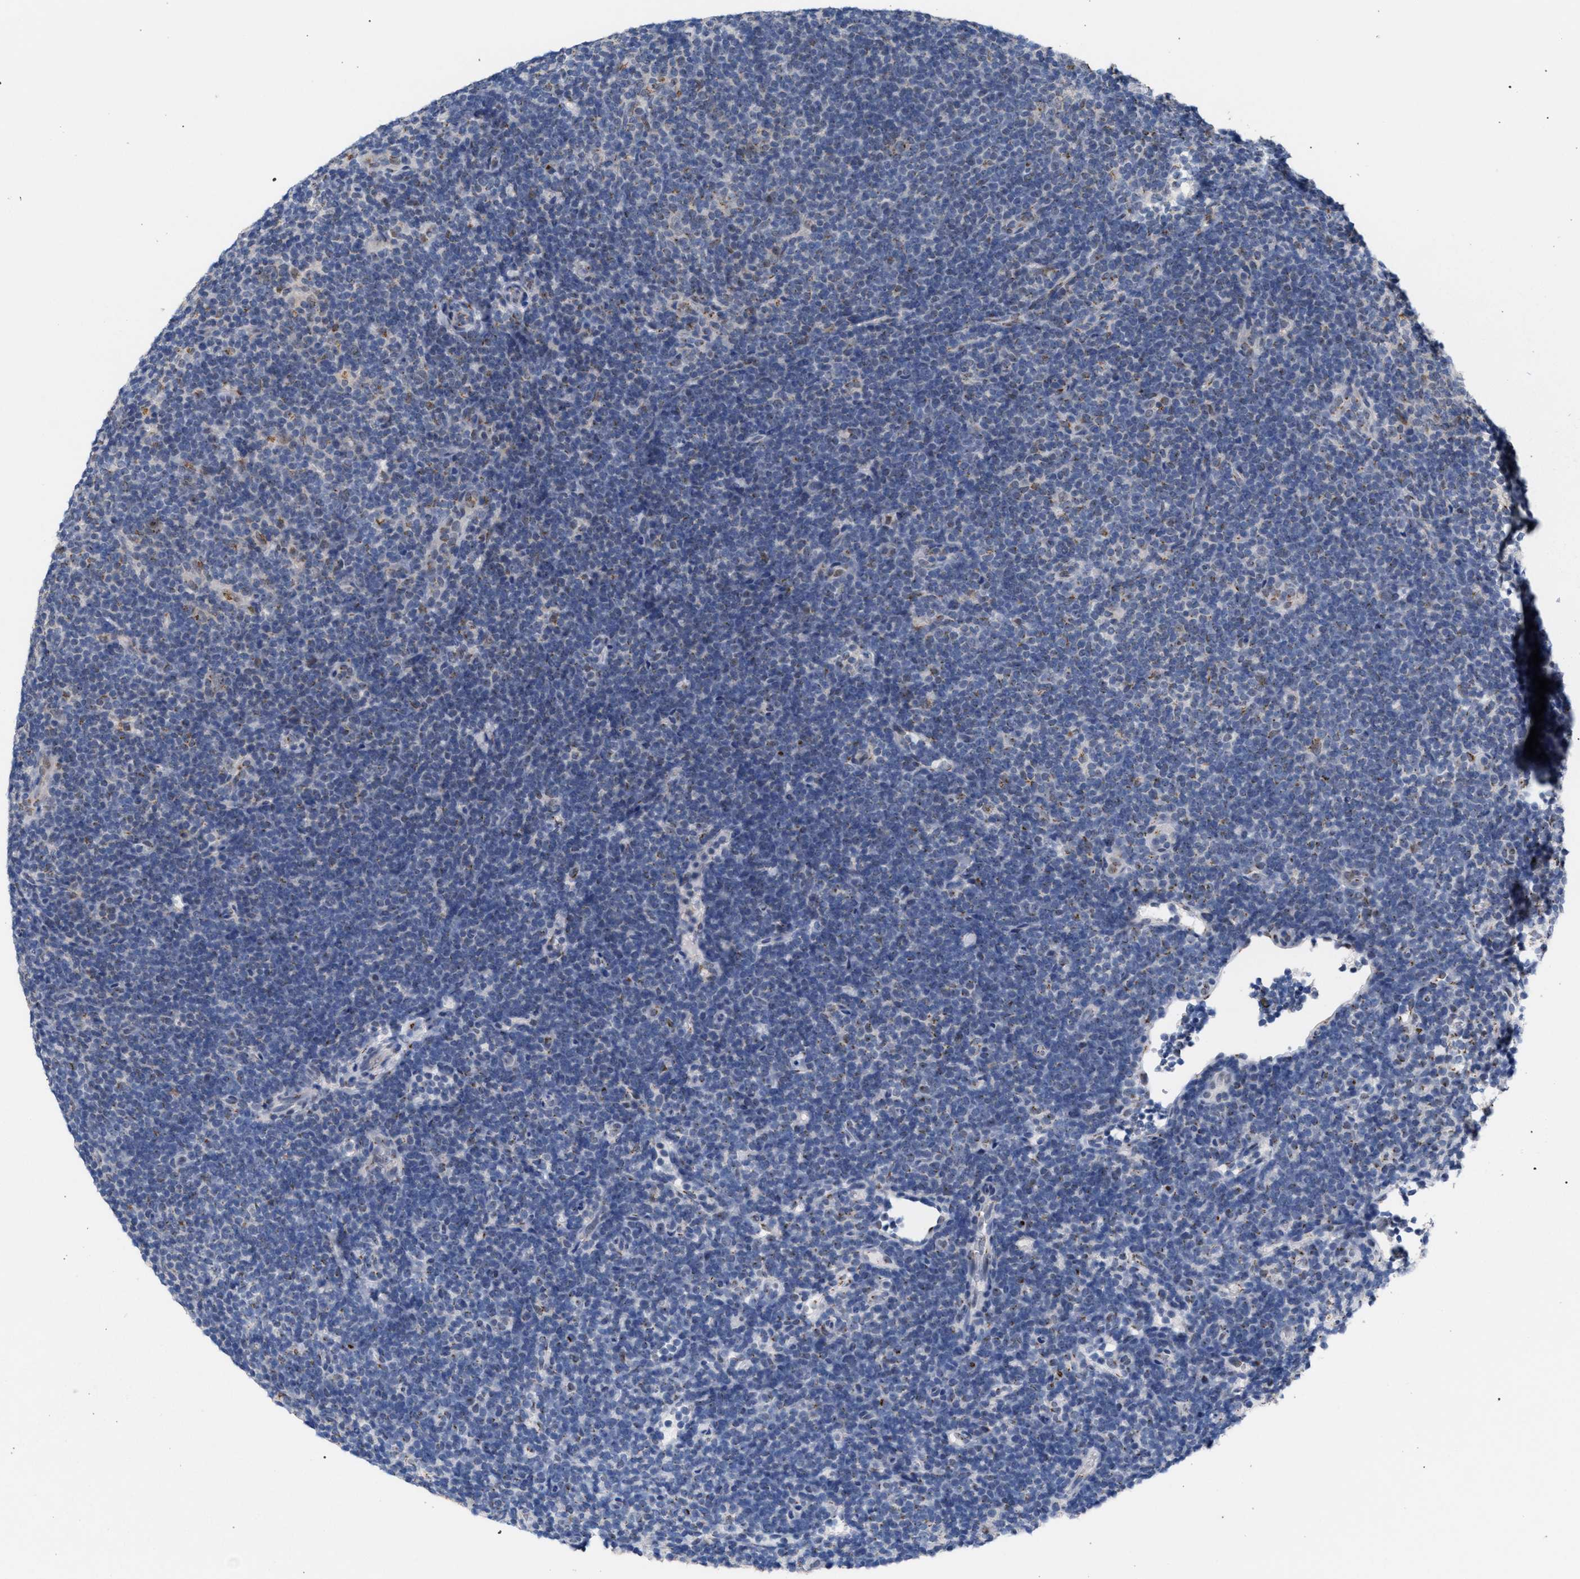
{"staining": {"intensity": "weak", "quantity": "25%-75%", "location": "cytoplasmic/membranous"}, "tissue": "lymphoma", "cell_type": "Tumor cells", "image_type": "cancer", "snomed": [{"axis": "morphology", "description": "Hodgkin's disease, NOS"}, {"axis": "topography", "description": "Lymph node"}], "caption": "Immunohistochemistry (IHC) of human lymphoma shows low levels of weak cytoplasmic/membranous staining in approximately 25%-75% of tumor cells.", "gene": "GOLGA2", "patient": {"sex": "female", "age": 57}}